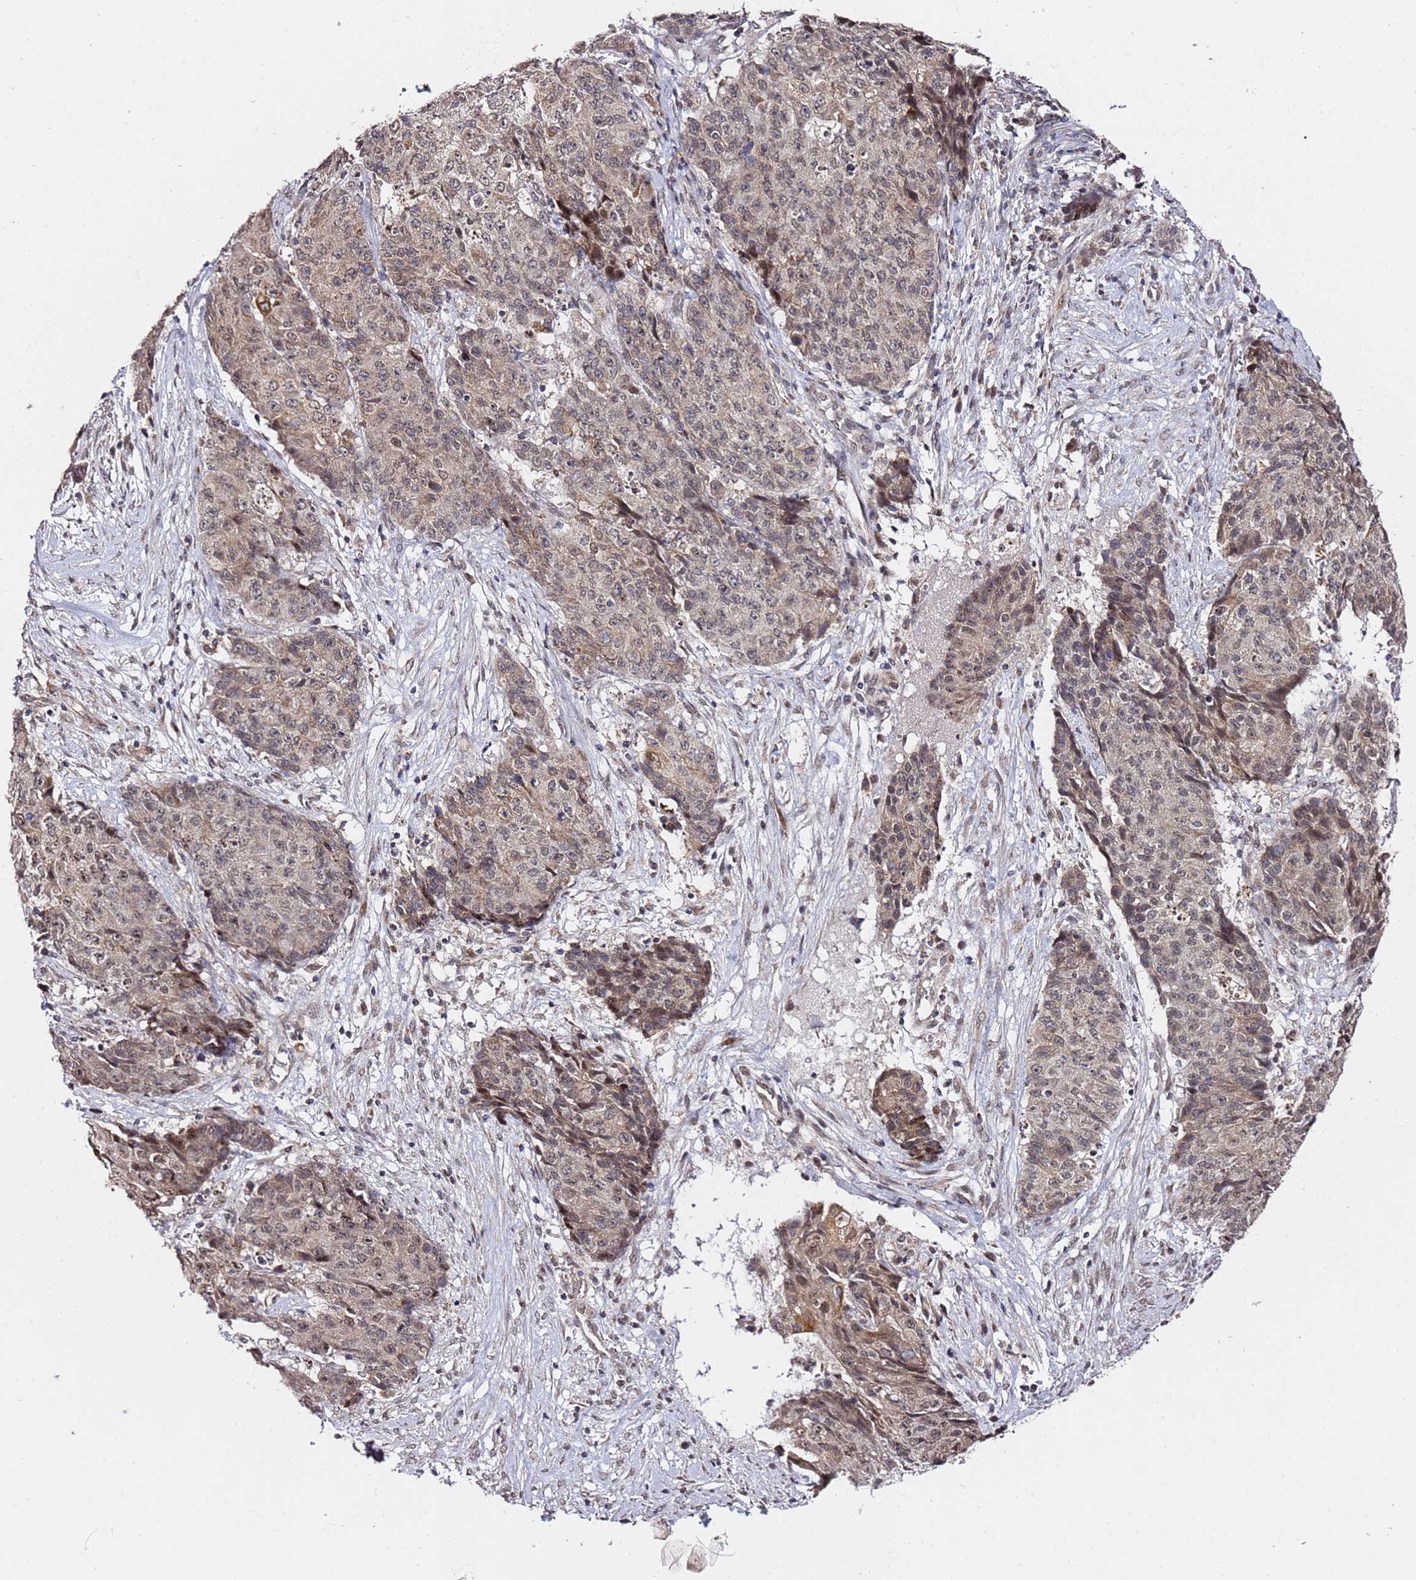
{"staining": {"intensity": "weak", "quantity": ">75%", "location": "cytoplasmic/membranous,nuclear"}, "tissue": "ovarian cancer", "cell_type": "Tumor cells", "image_type": "cancer", "snomed": [{"axis": "morphology", "description": "Carcinoma, endometroid"}, {"axis": "topography", "description": "Ovary"}], "caption": "An immunohistochemistry (IHC) histopathology image of tumor tissue is shown. Protein staining in brown labels weak cytoplasmic/membranous and nuclear positivity in endometroid carcinoma (ovarian) within tumor cells.", "gene": "TP53AIP1", "patient": {"sex": "female", "age": 42}}